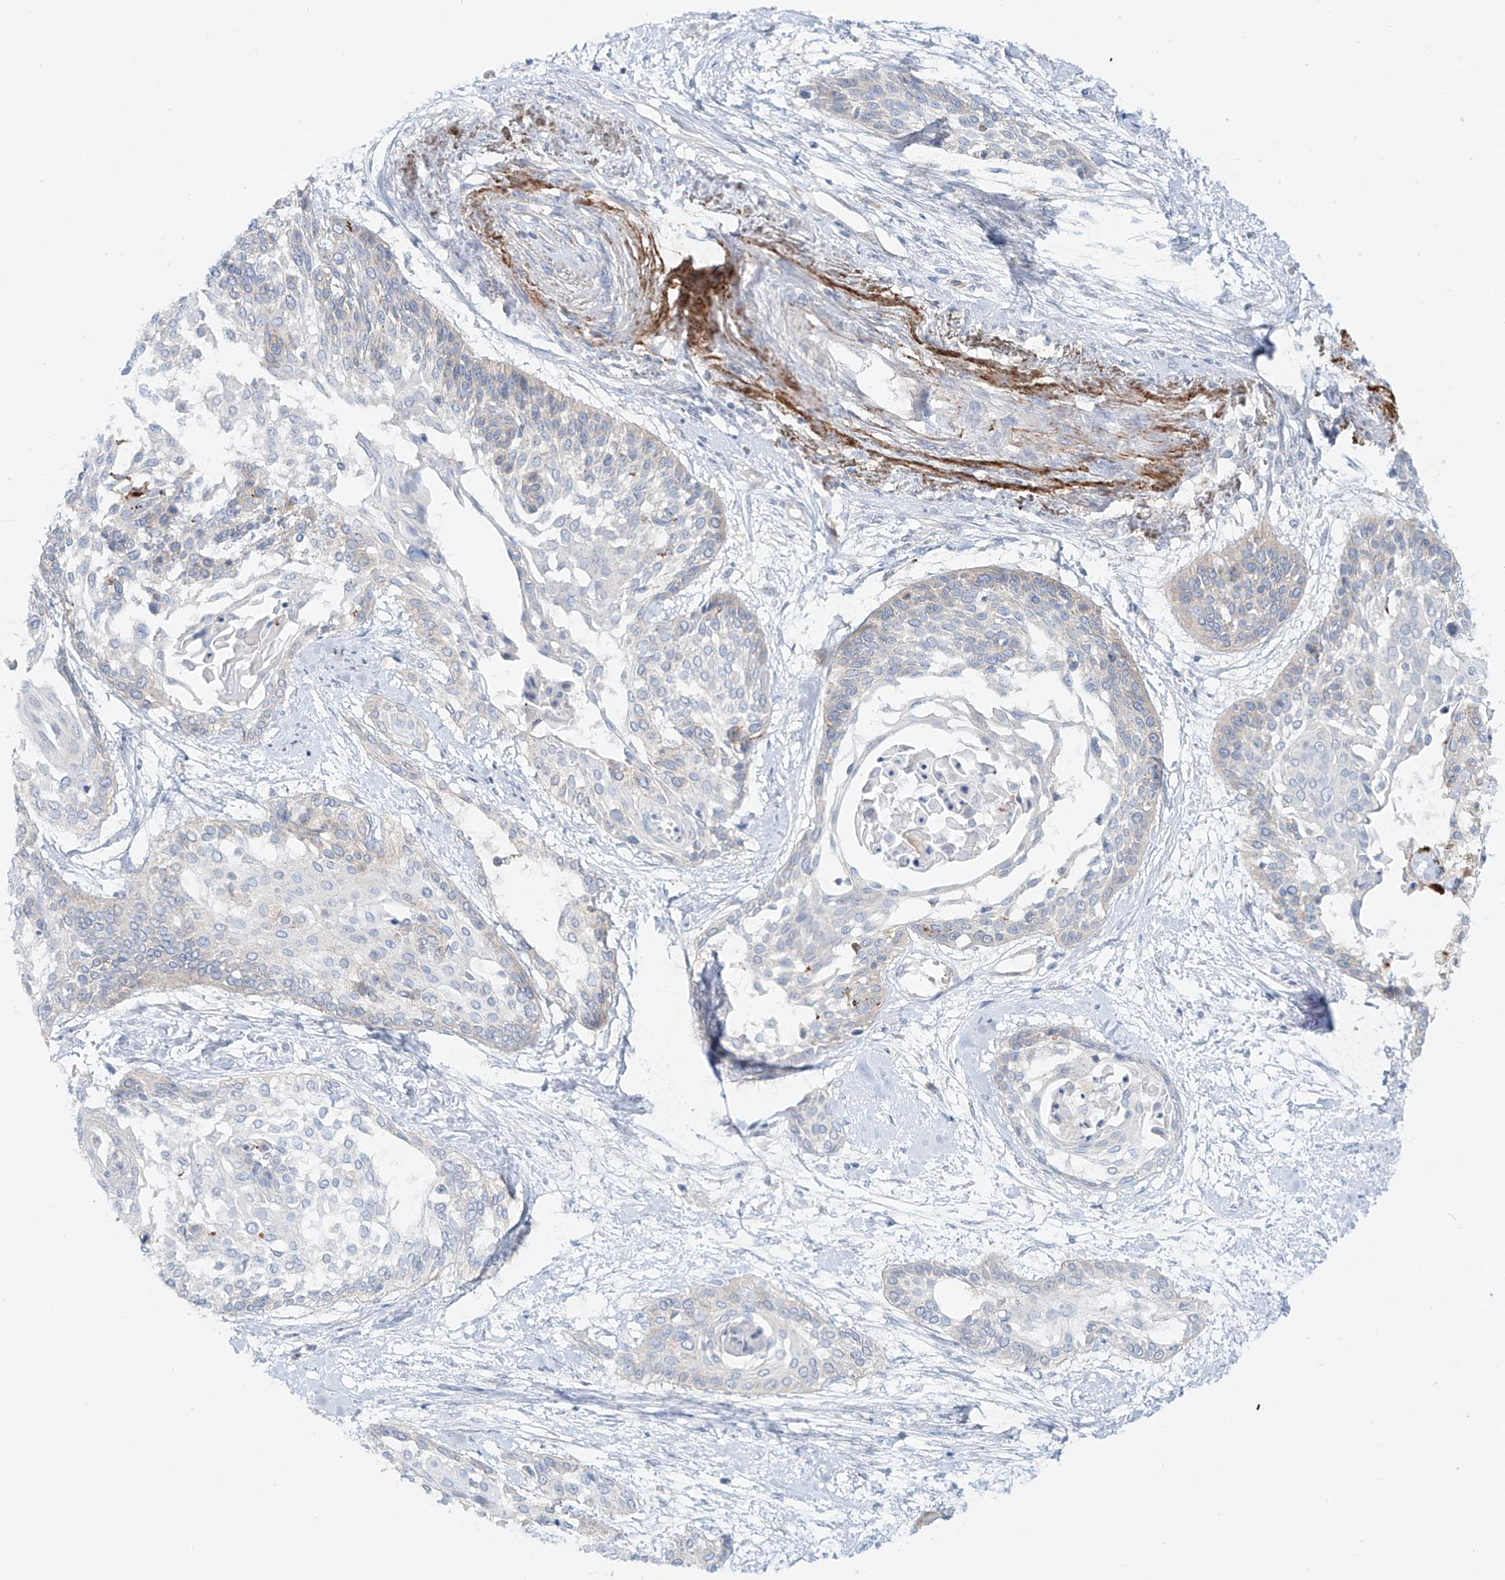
{"staining": {"intensity": "negative", "quantity": "none", "location": "none"}, "tissue": "cervical cancer", "cell_type": "Tumor cells", "image_type": "cancer", "snomed": [{"axis": "morphology", "description": "Squamous cell carcinoma, NOS"}, {"axis": "topography", "description": "Cervix"}], "caption": "Immunohistochemistry photomicrograph of neoplastic tissue: squamous cell carcinoma (cervical) stained with DAB (3,3'-diaminobenzidine) reveals no significant protein expression in tumor cells.", "gene": "TJAP1", "patient": {"sex": "female", "age": 57}}